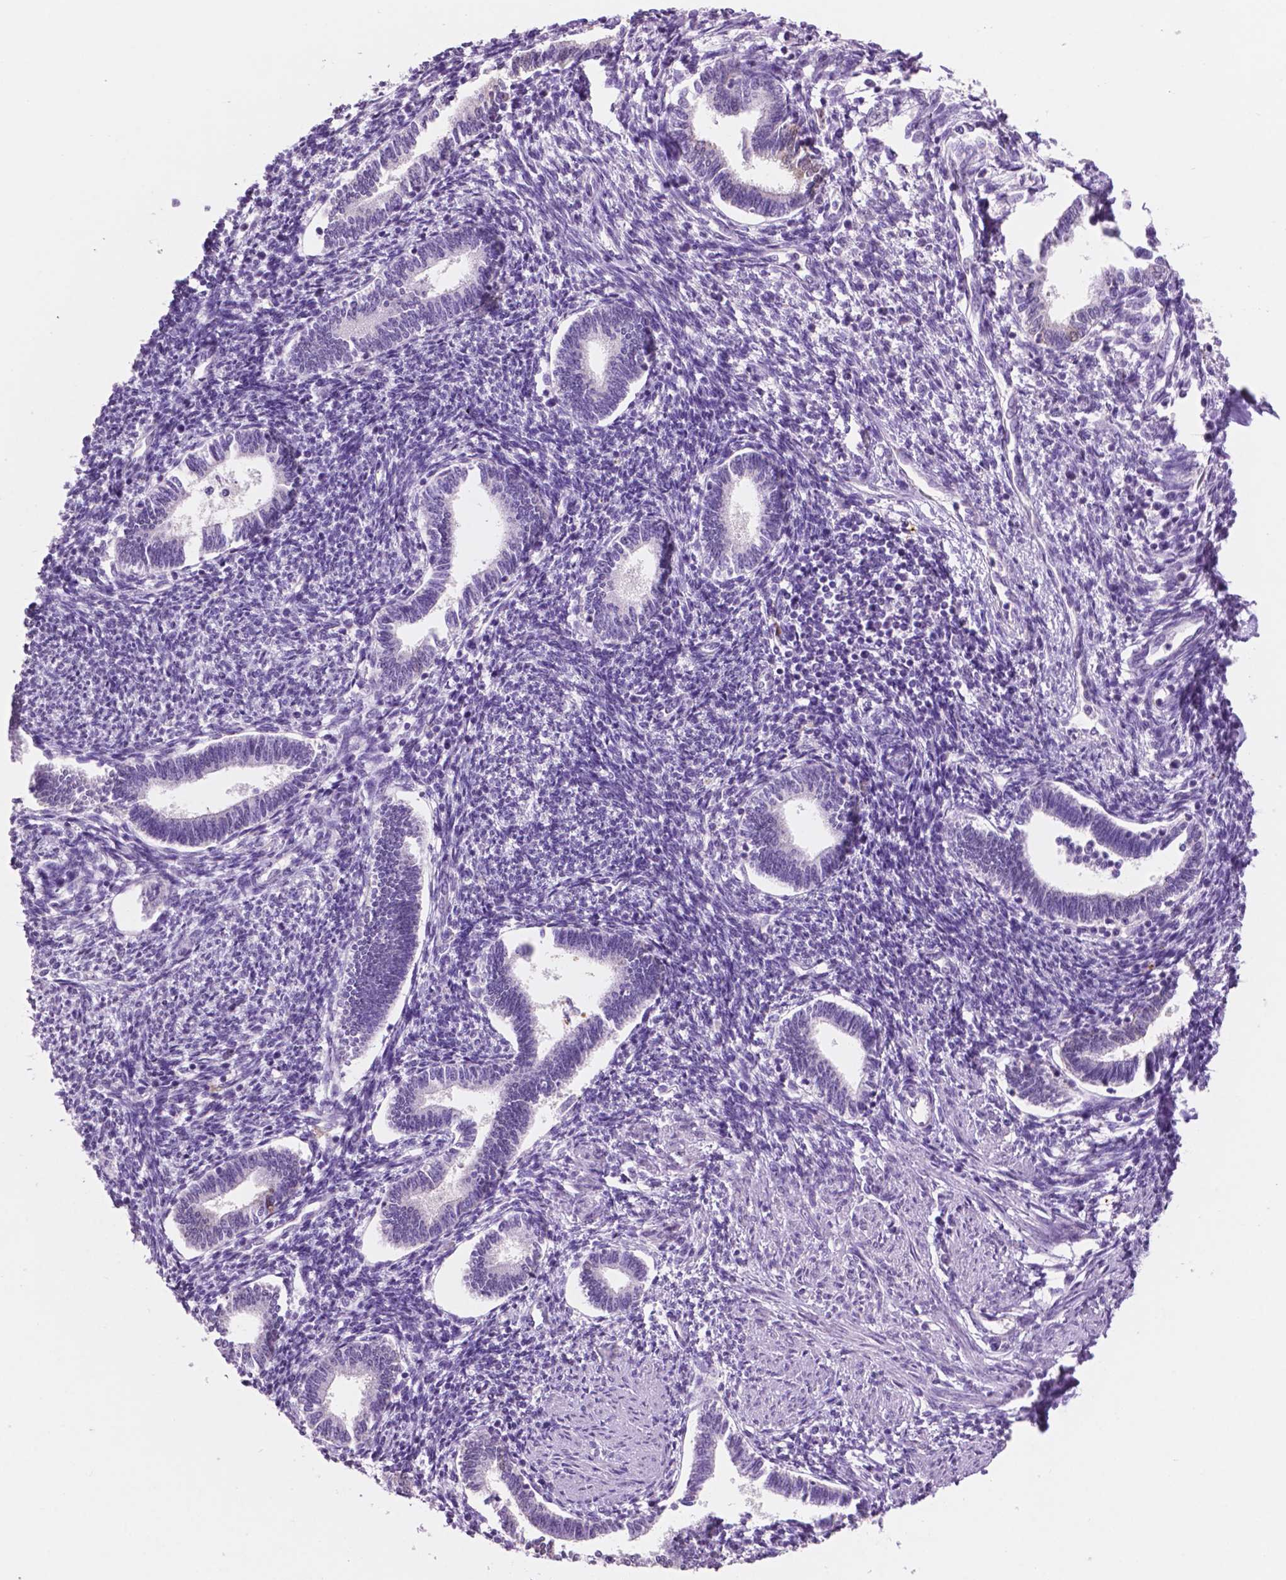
{"staining": {"intensity": "negative", "quantity": "none", "location": "none"}, "tissue": "endometrium", "cell_type": "Cells in endometrial stroma", "image_type": "normal", "snomed": [{"axis": "morphology", "description": "Normal tissue, NOS"}, {"axis": "topography", "description": "Endometrium"}], "caption": "Protein analysis of unremarkable endometrium shows no significant expression in cells in endometrial stroma. The staining was performed using DAB (3,3'-diaminobenzidine) to visualize the protein expression in brown, while the nuclei were stained in blue with hematoxylin (Magnification: 20x).", "gene": "IDO1", "patient": {"sex": "female", "age": 42}}